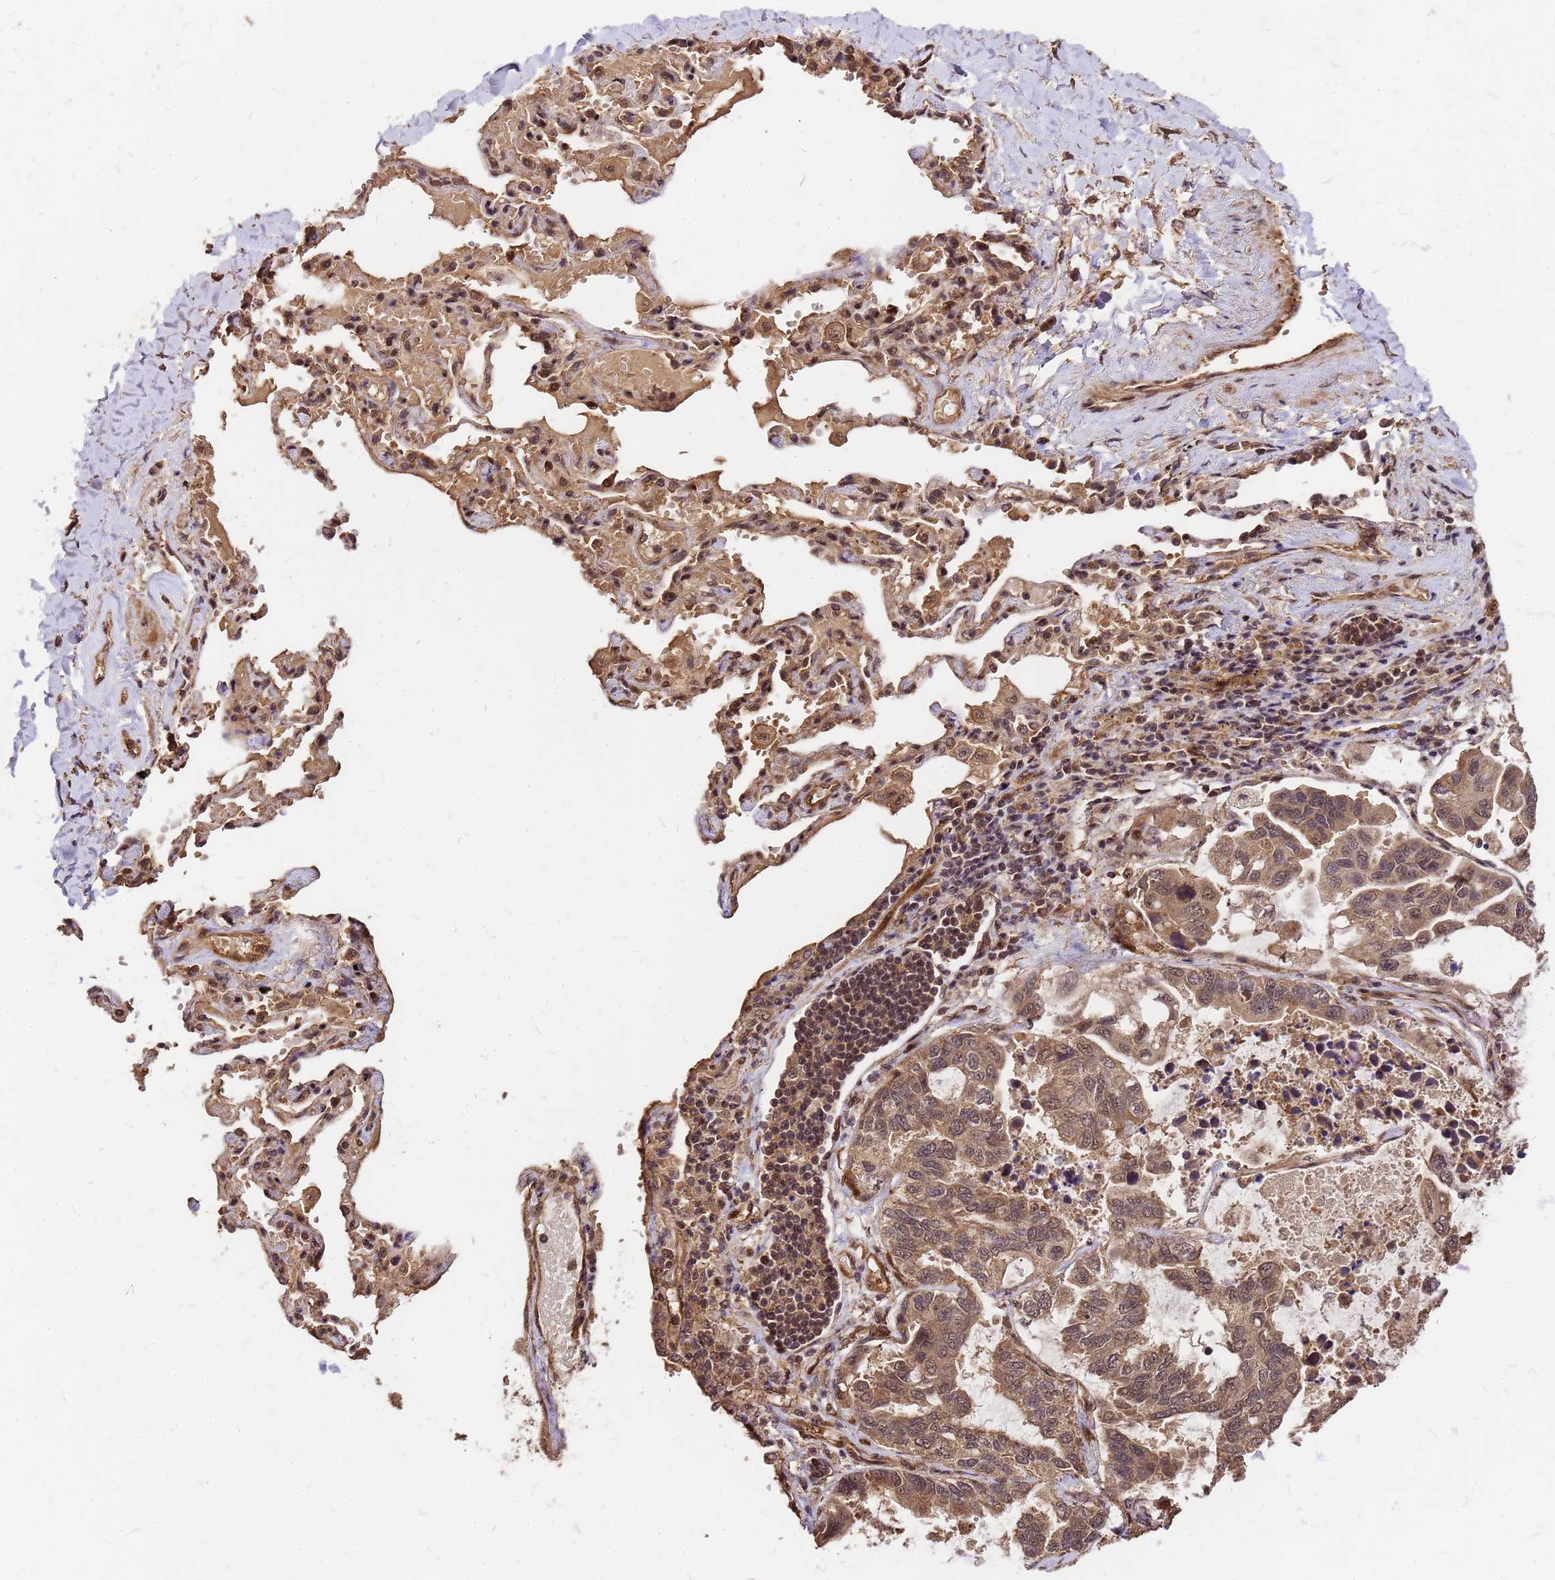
{"staining": {"intensity": "moderate", "quantity": ">75%", "location": "cytoplasmic/membranous,nuclear"}, "tissue": "lung cancer", "cell_type": "Tumor cells", "image_type": "cancer", "snomed": [{"axis": "morphology", "description": "Adenocarcinoma, NOS"}, {"axis": "topography", "description": "Lung"}], "caption": "Immunohistochemistry micrograph of neoplastic tissue: human lung adenocarcinoma stained using IHC displays medium levels of moderate protein expression localized specifically in the cytoplasmic/membranous and nuclear of tumor cells, appearing as a cytoplasmic/membranous and nuclear brown color.", "gene": "GPATCH8", "patient": {"sex": "male", "age": 64}}